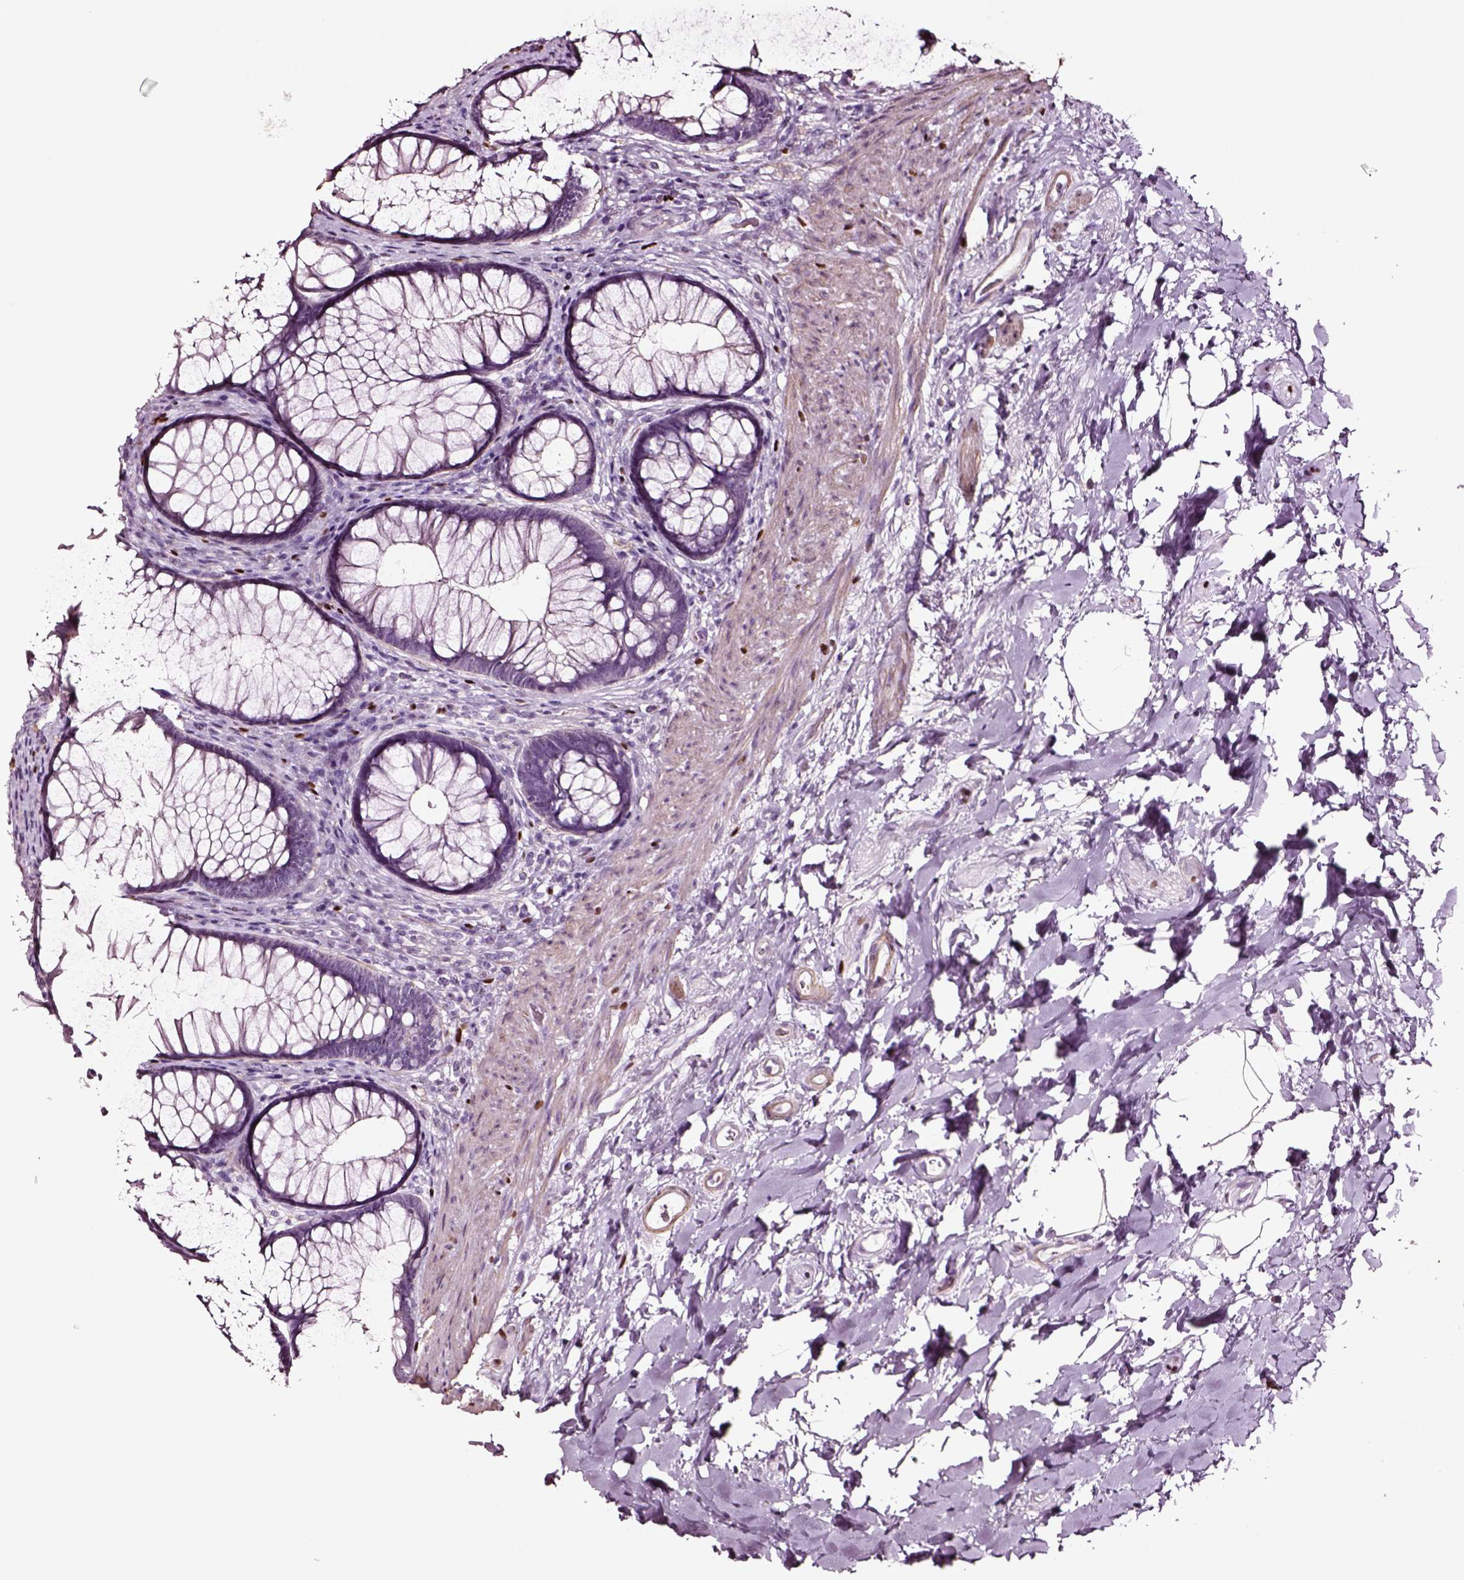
{"staining": {"intensity": "negative", "quantity": "none", "location": "none"}, "tissue": "rectum", "cell_type": "Glandular cells", "image_type": "normal", "snomed": [{"axis": "morphology", "description": "Normal tissue, NOS"}, {"axis": "topography", "description": "Smooth muscle"}, {"axis": "topography", "description": "Rectum"}], "caption": "Glandular cells show no significant staining in benign rectum.", "gene": "SOX10", "patient": {"sex": "male", "age": 53}}